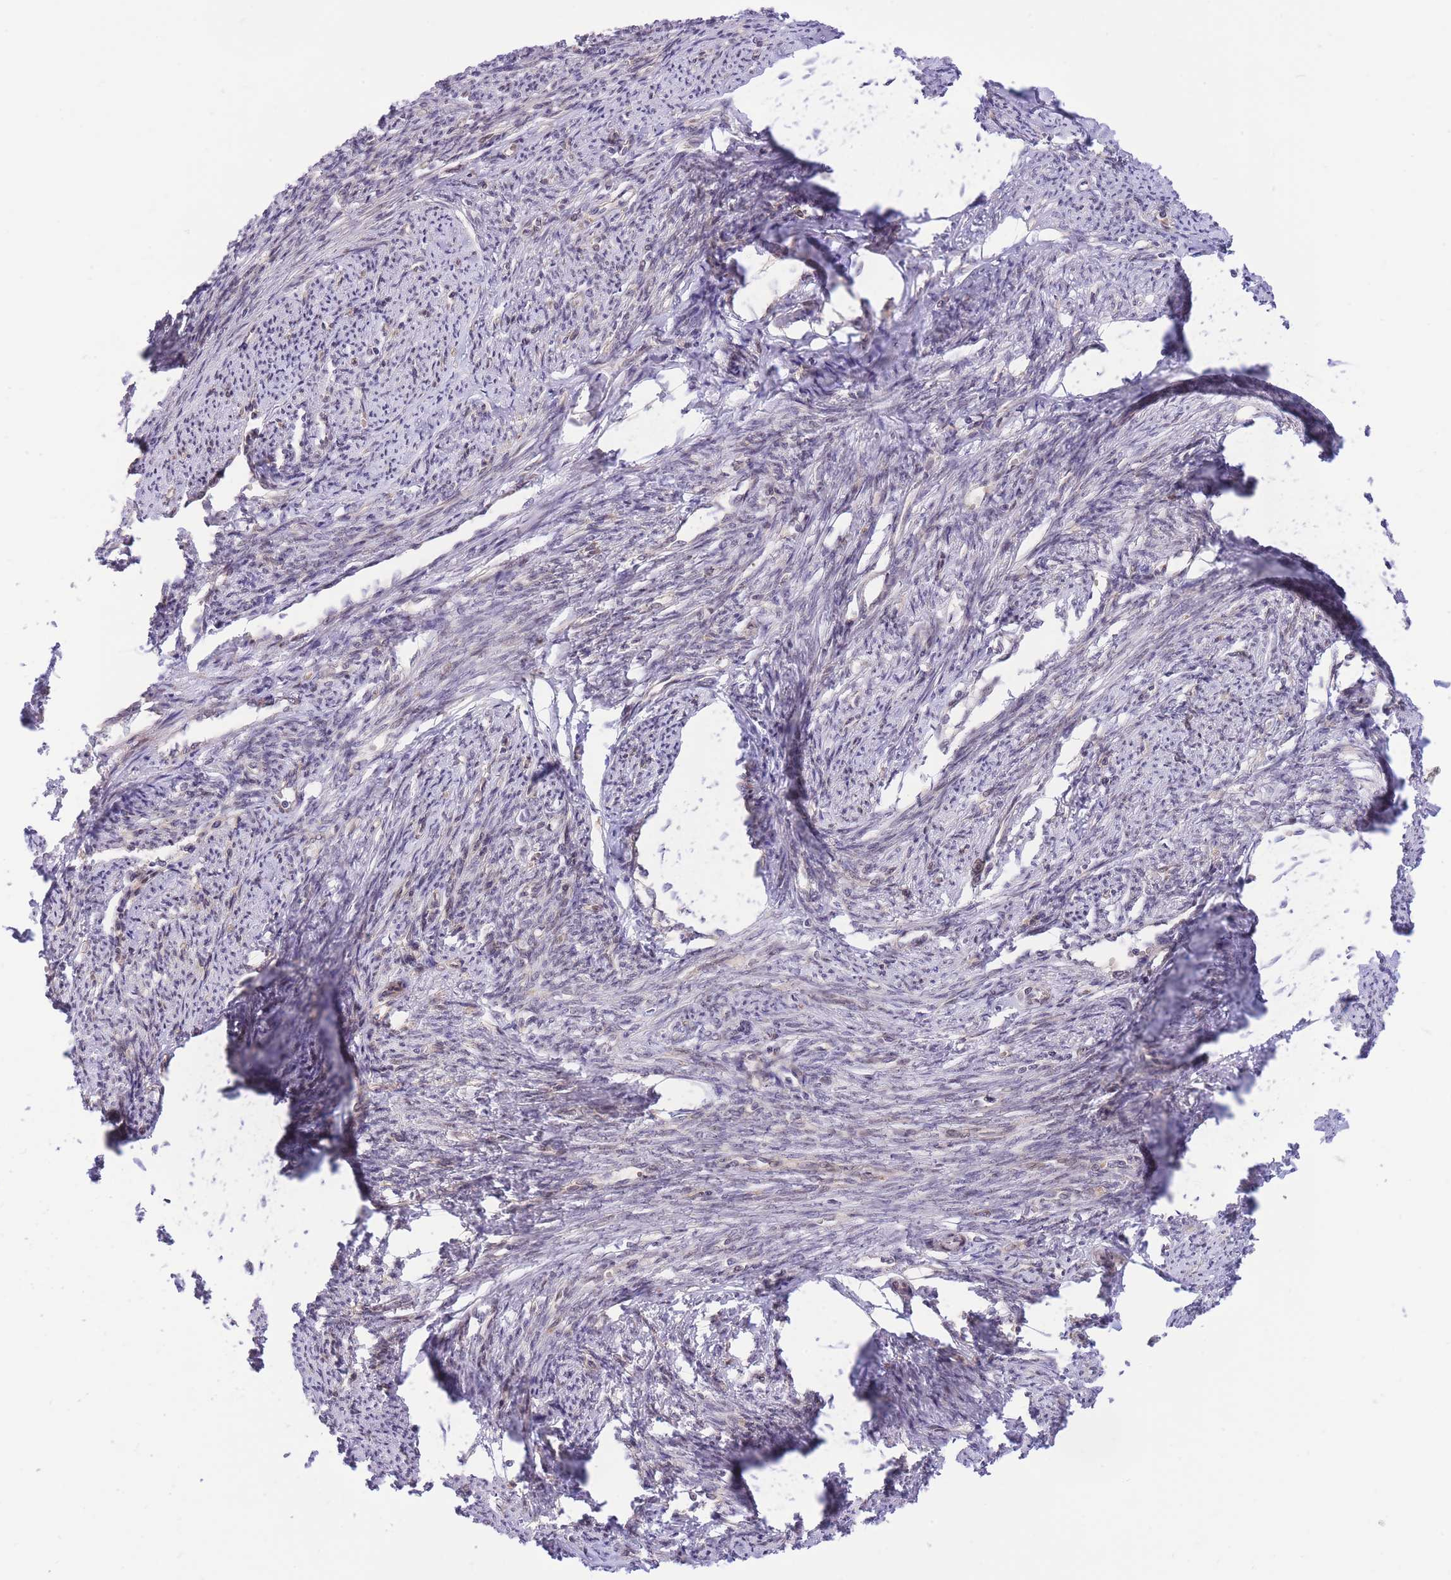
{"staining": {"intensity": "weak", "quantity": "25%-75%", "location": "cytoplasmic/membranous,nuclear"}, "tissue": "smooth muscle", "cell_type": "Smooth muscle cells", "image_type": "normal", "snomed": [{"axis": "morphology", "description": "Normal tissue, NOS"}, {"axis": "topography", "description": "Smooth muscle"}, {"axis": "topography", "description": "Uterus"}], "caption": "Immunohistochemical staining of normal human smooth muscle displays 25%-75% levels of weak cytoplasmic/membranous,nuclear protein staining in about 25%-75% of smooth muscle cells. (brown staining indicates protein expression, while blue staining denotes nuclei).", "gene": "MINDY2", "patient": {"sex": "female", "age": 59}}